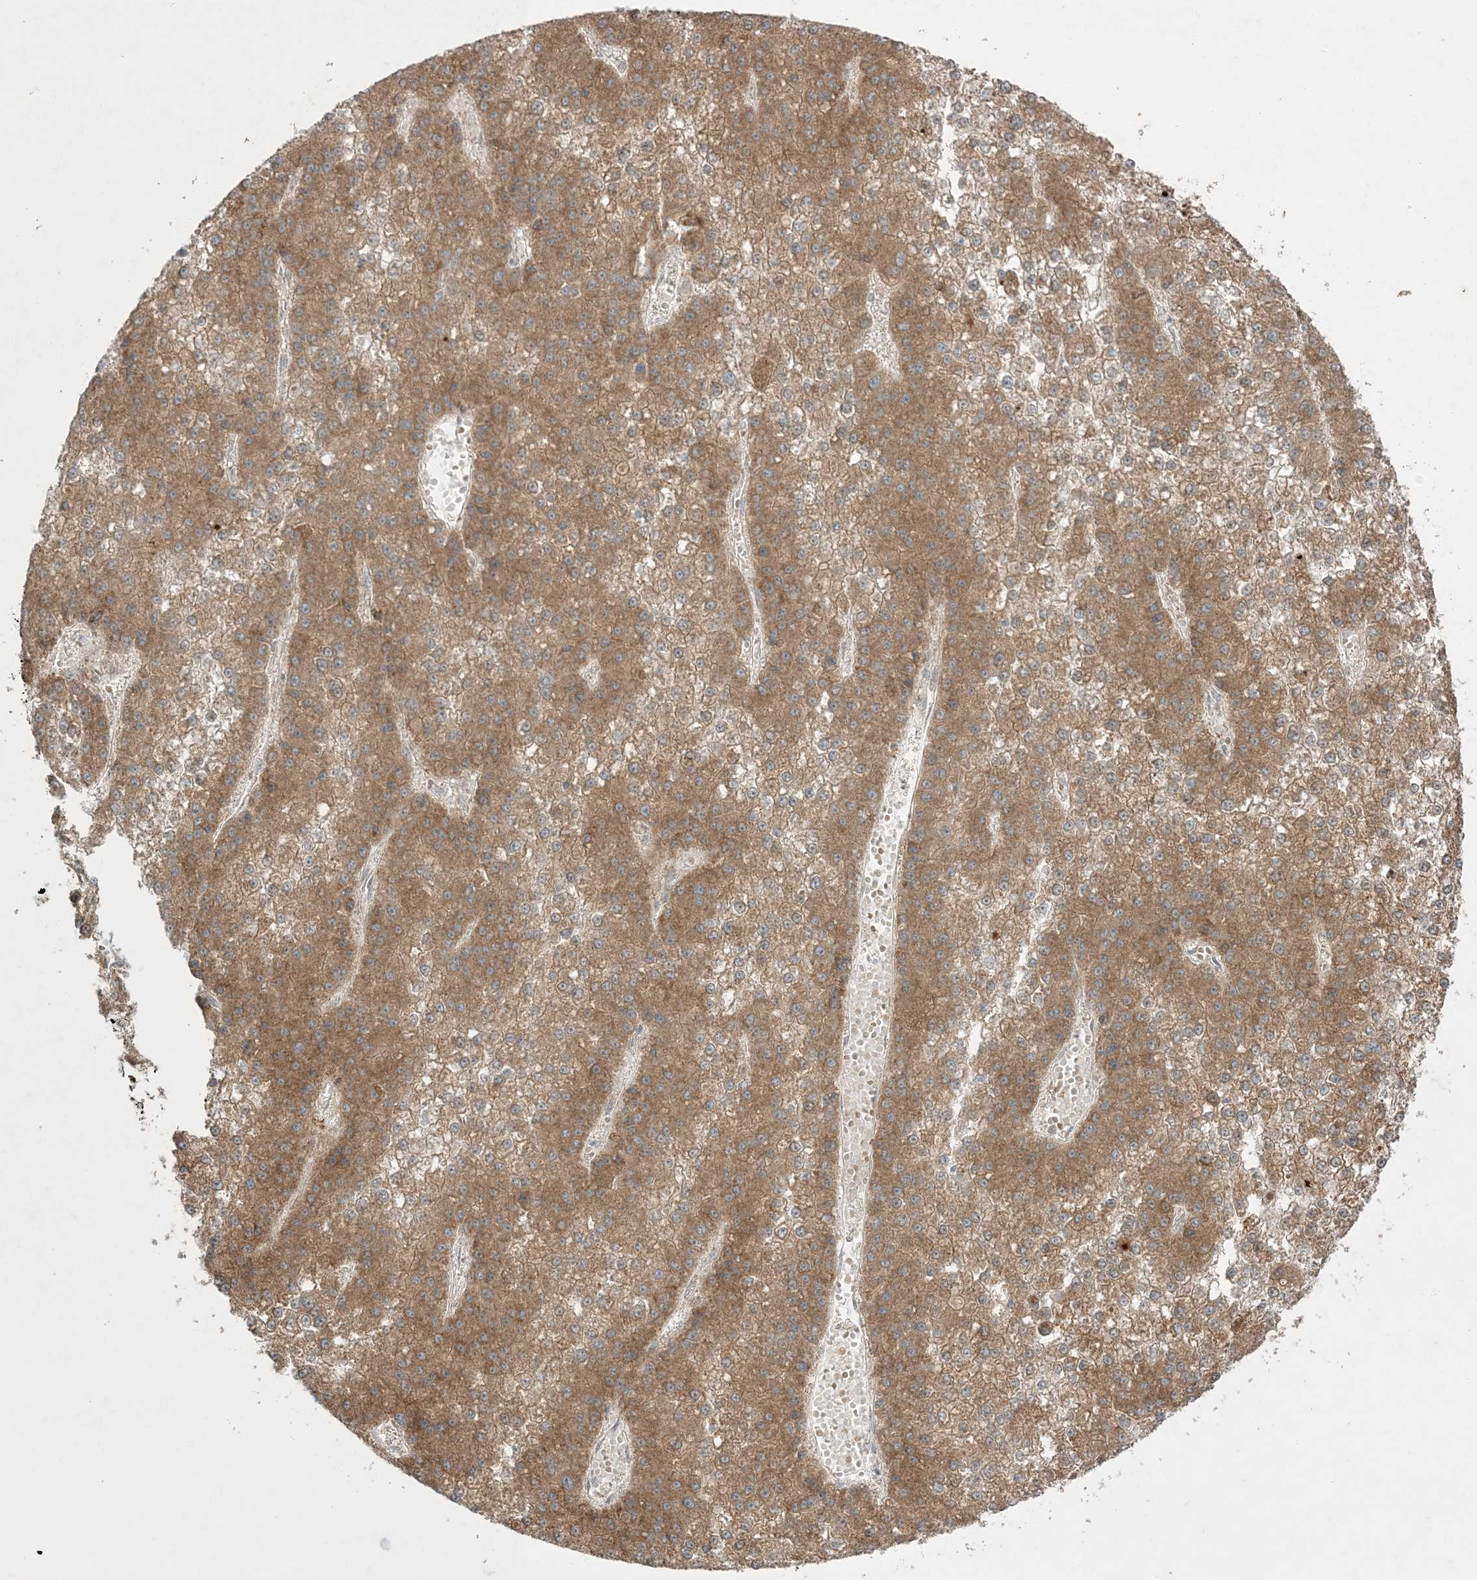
{"staining": {"intensity": "moderate", "quantity": ">75%", "location": "cytoplasmic/membranous"}, "tissue": "liver cancer", "cell_type": "Tumor cells", "image_type": "cancer", "snomed": [{"axis": "morphology", "description": "Carcinoma, Hepatocellular, NOS"}, {"axis": "topography", "description": "Liver"}], "caption": "Protein staining demonstrates moderate cytoplasmic/membranous positivity in about >75% of tumor cells in liver cancer (hepatocellular carcinoma).", "gene": "ODC1", "patient": {"sex": "female", "age": 73}}